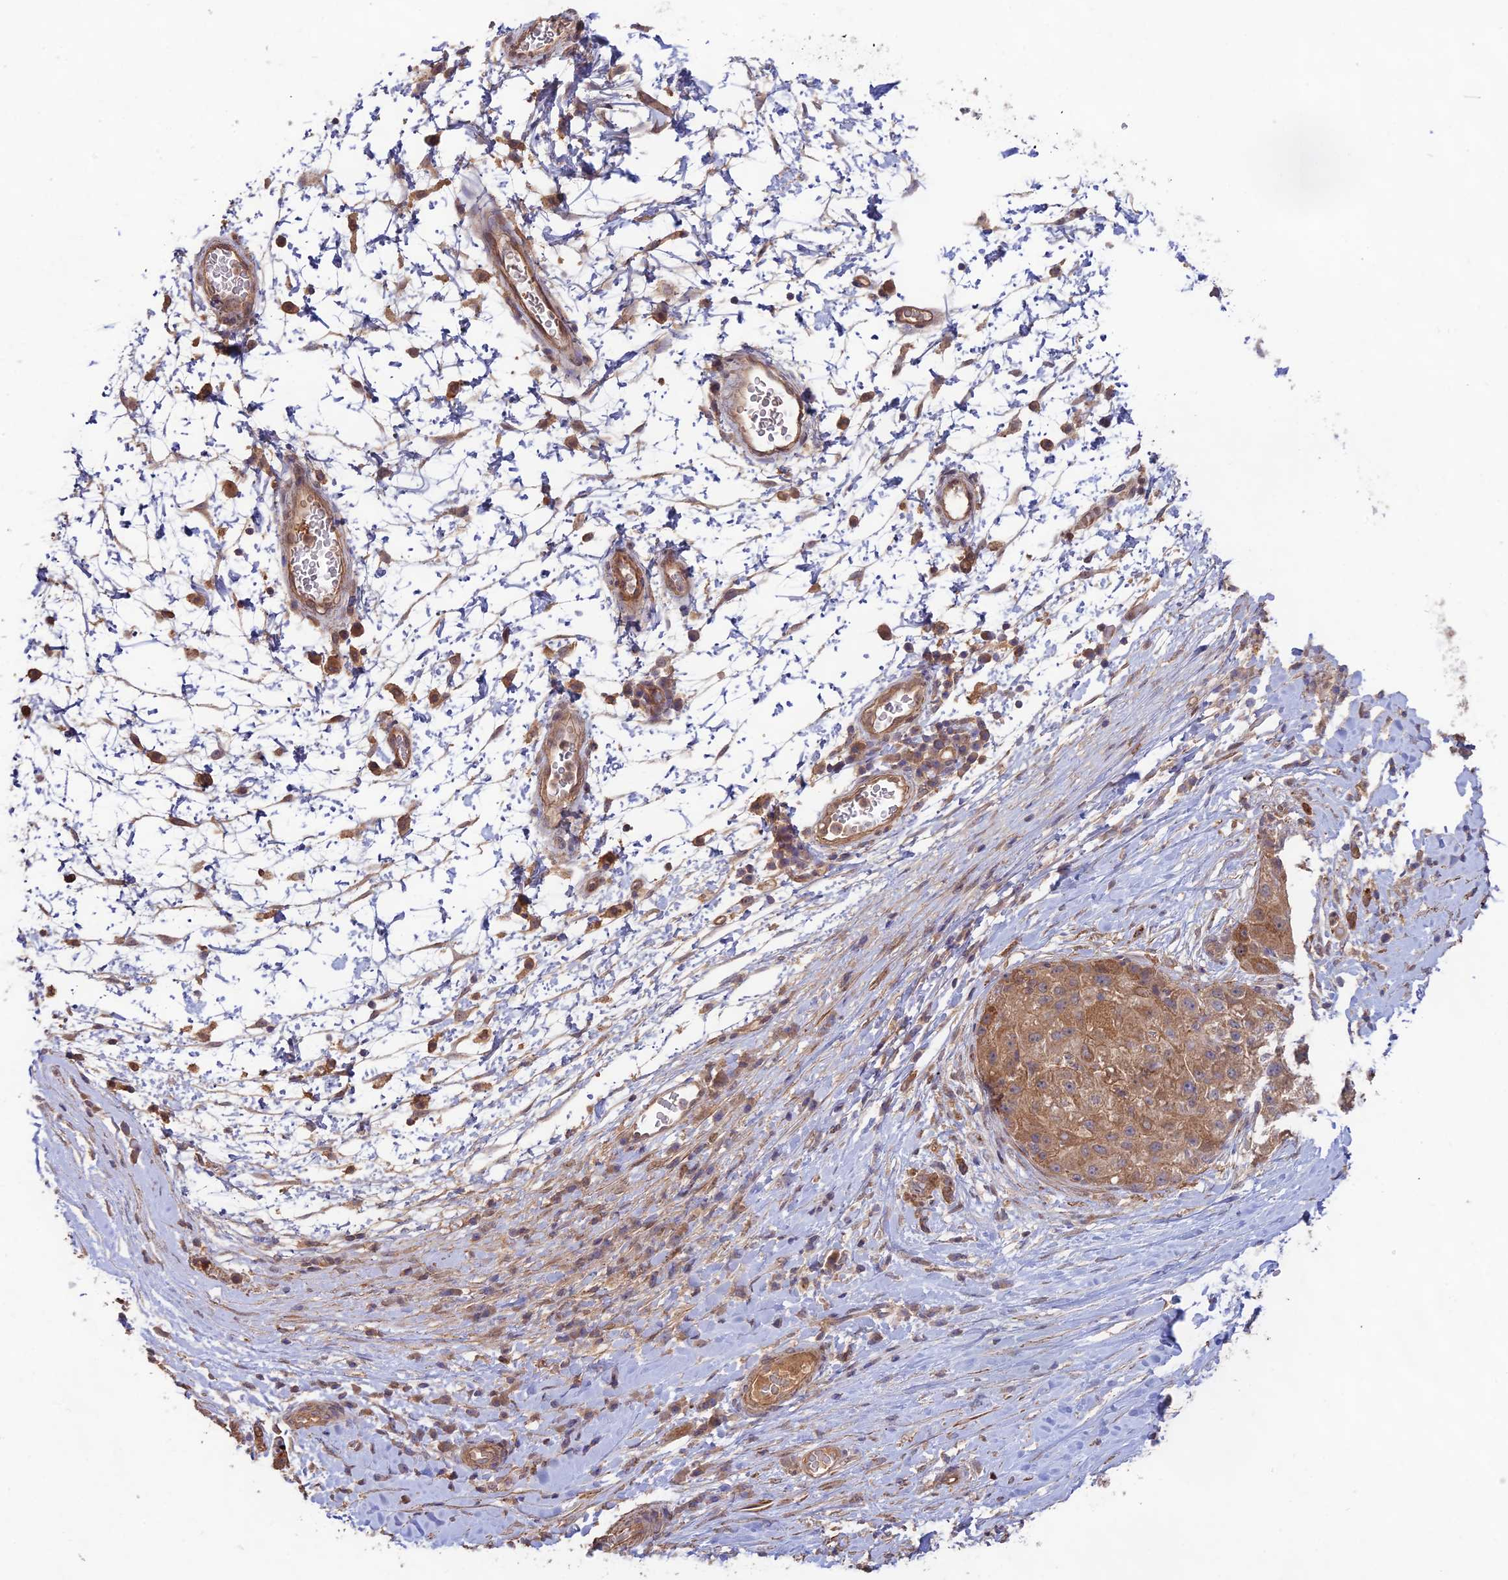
{"staining": {"intensity": "moderate", "quantity": ">75%", "location": "cytoplasmic/membranous"}, "tissue": "liver cancer", "cell_type": "Tumor cells", "image_type": "cancer", "snomed": [{"axis": "morphology", "description": "Carcinoma, Hepatocellular, NOS"}, {"axis": "topography", "description": "Liver"}], "caption": "DAB immunohistochemical staining of human liver hepatocellular carcinoma reveals moderate cytoplasmic/membranous protein positivity in about >75% of tumor cells. The staining was performed using DAB (3,3'-diaminobenzidine) to visualize the protein expression in brown, while the nuclei were stained in blue with hematoxylin (Magnification: 20x).", "gene": "CLCF1", "patient": {"sex": "male", "age": 80}}